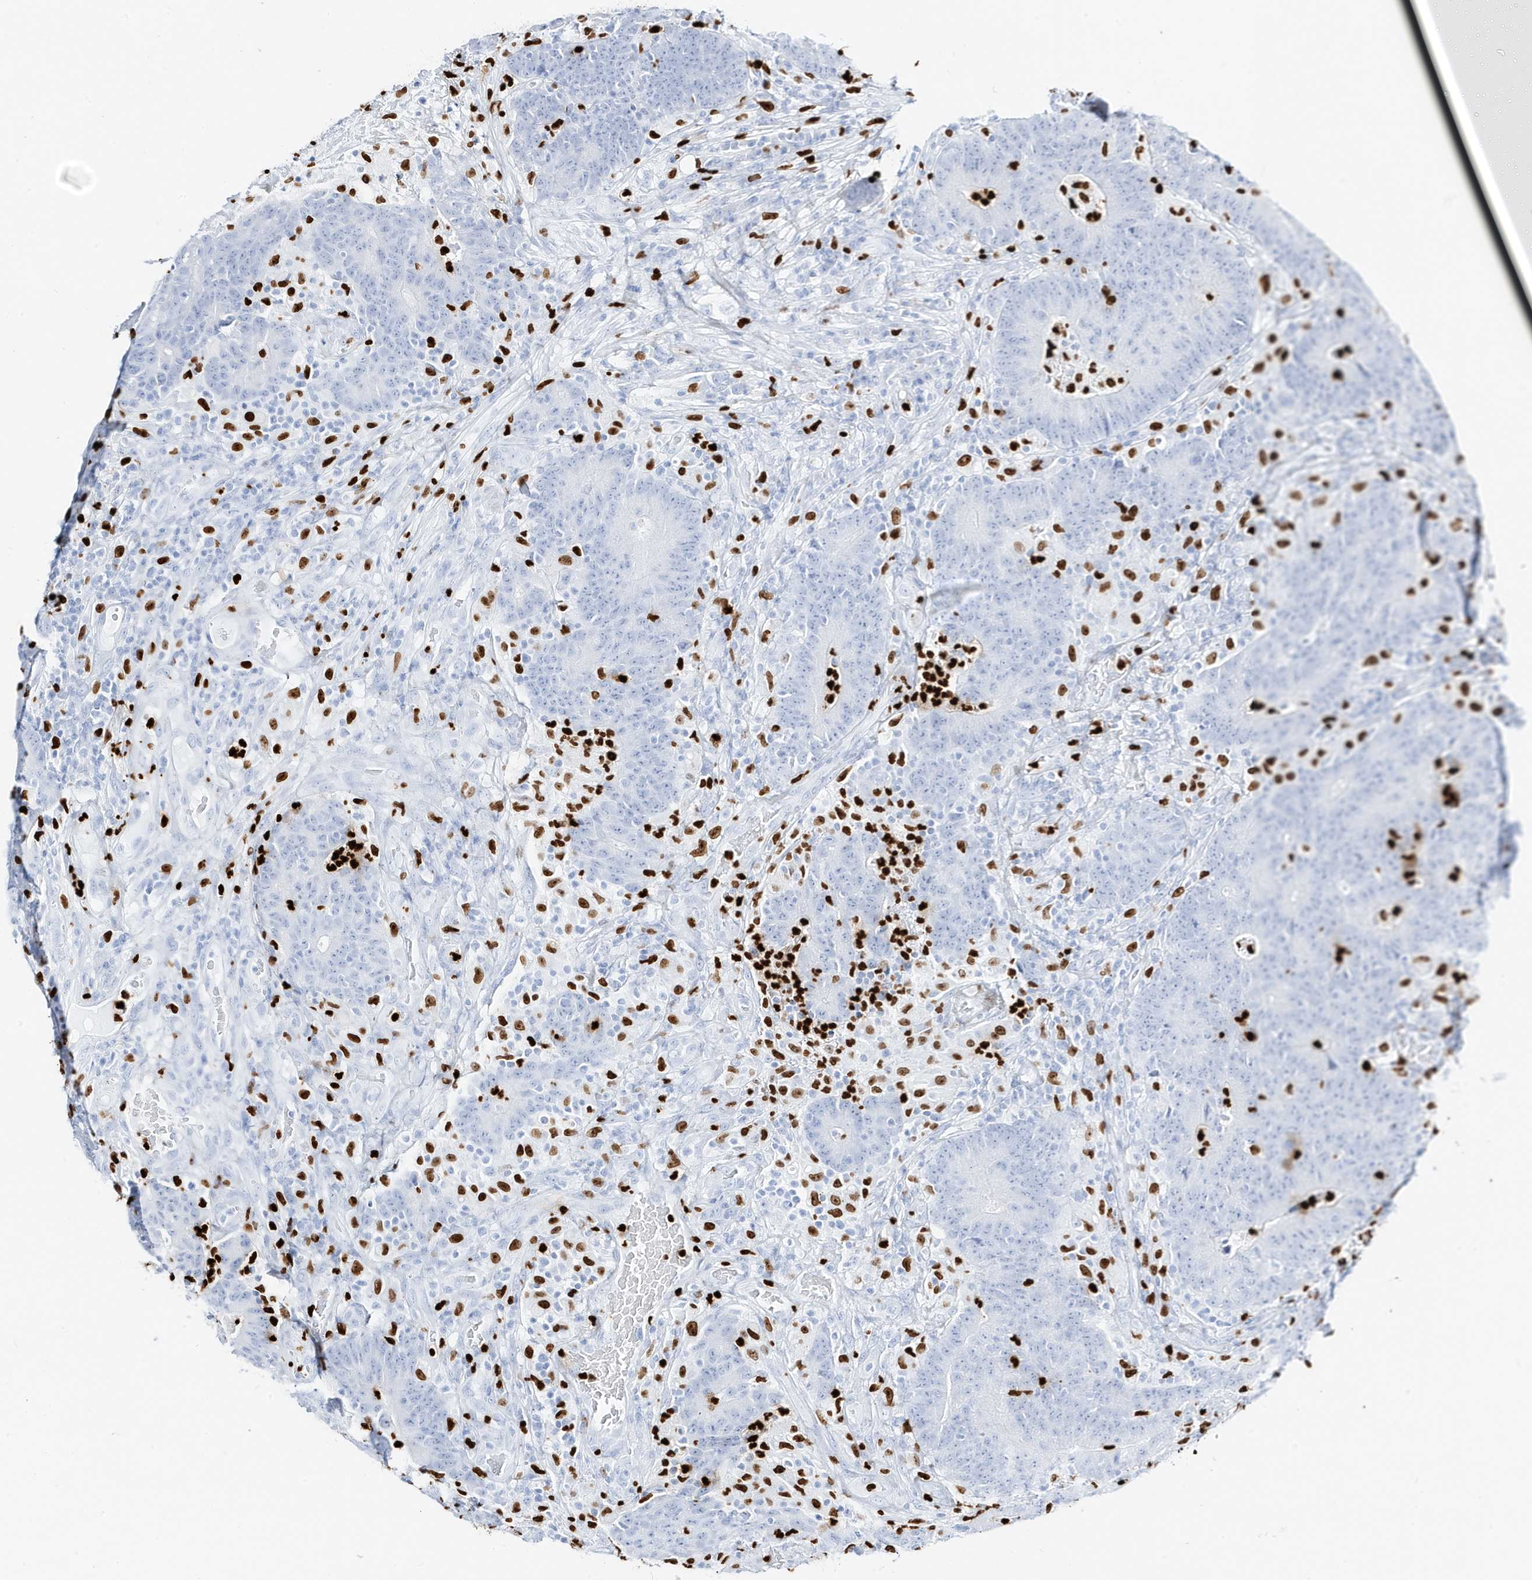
{"staining": {"intensity": "negative", "quantity": "none", "location": "none"}, "tissue": "colorectal cancer", "cell_type": "Tumor cells", "image_type": "cancer", "snomed": [{"axis": "morphology", "description": "Normal tissue, NOS"}, {"axis": "morphology", "description": "Adenocarcinoma, NOS"}, {"axis": "topography", "description": "Colon"}], "caption": "Adenocarcinoma (colorectal) stained for a protein using immunohistochemistry demonstrates no expression tumor cells.", "gene": "MNDA", "patient": {"sex": "female", "age": 75}}